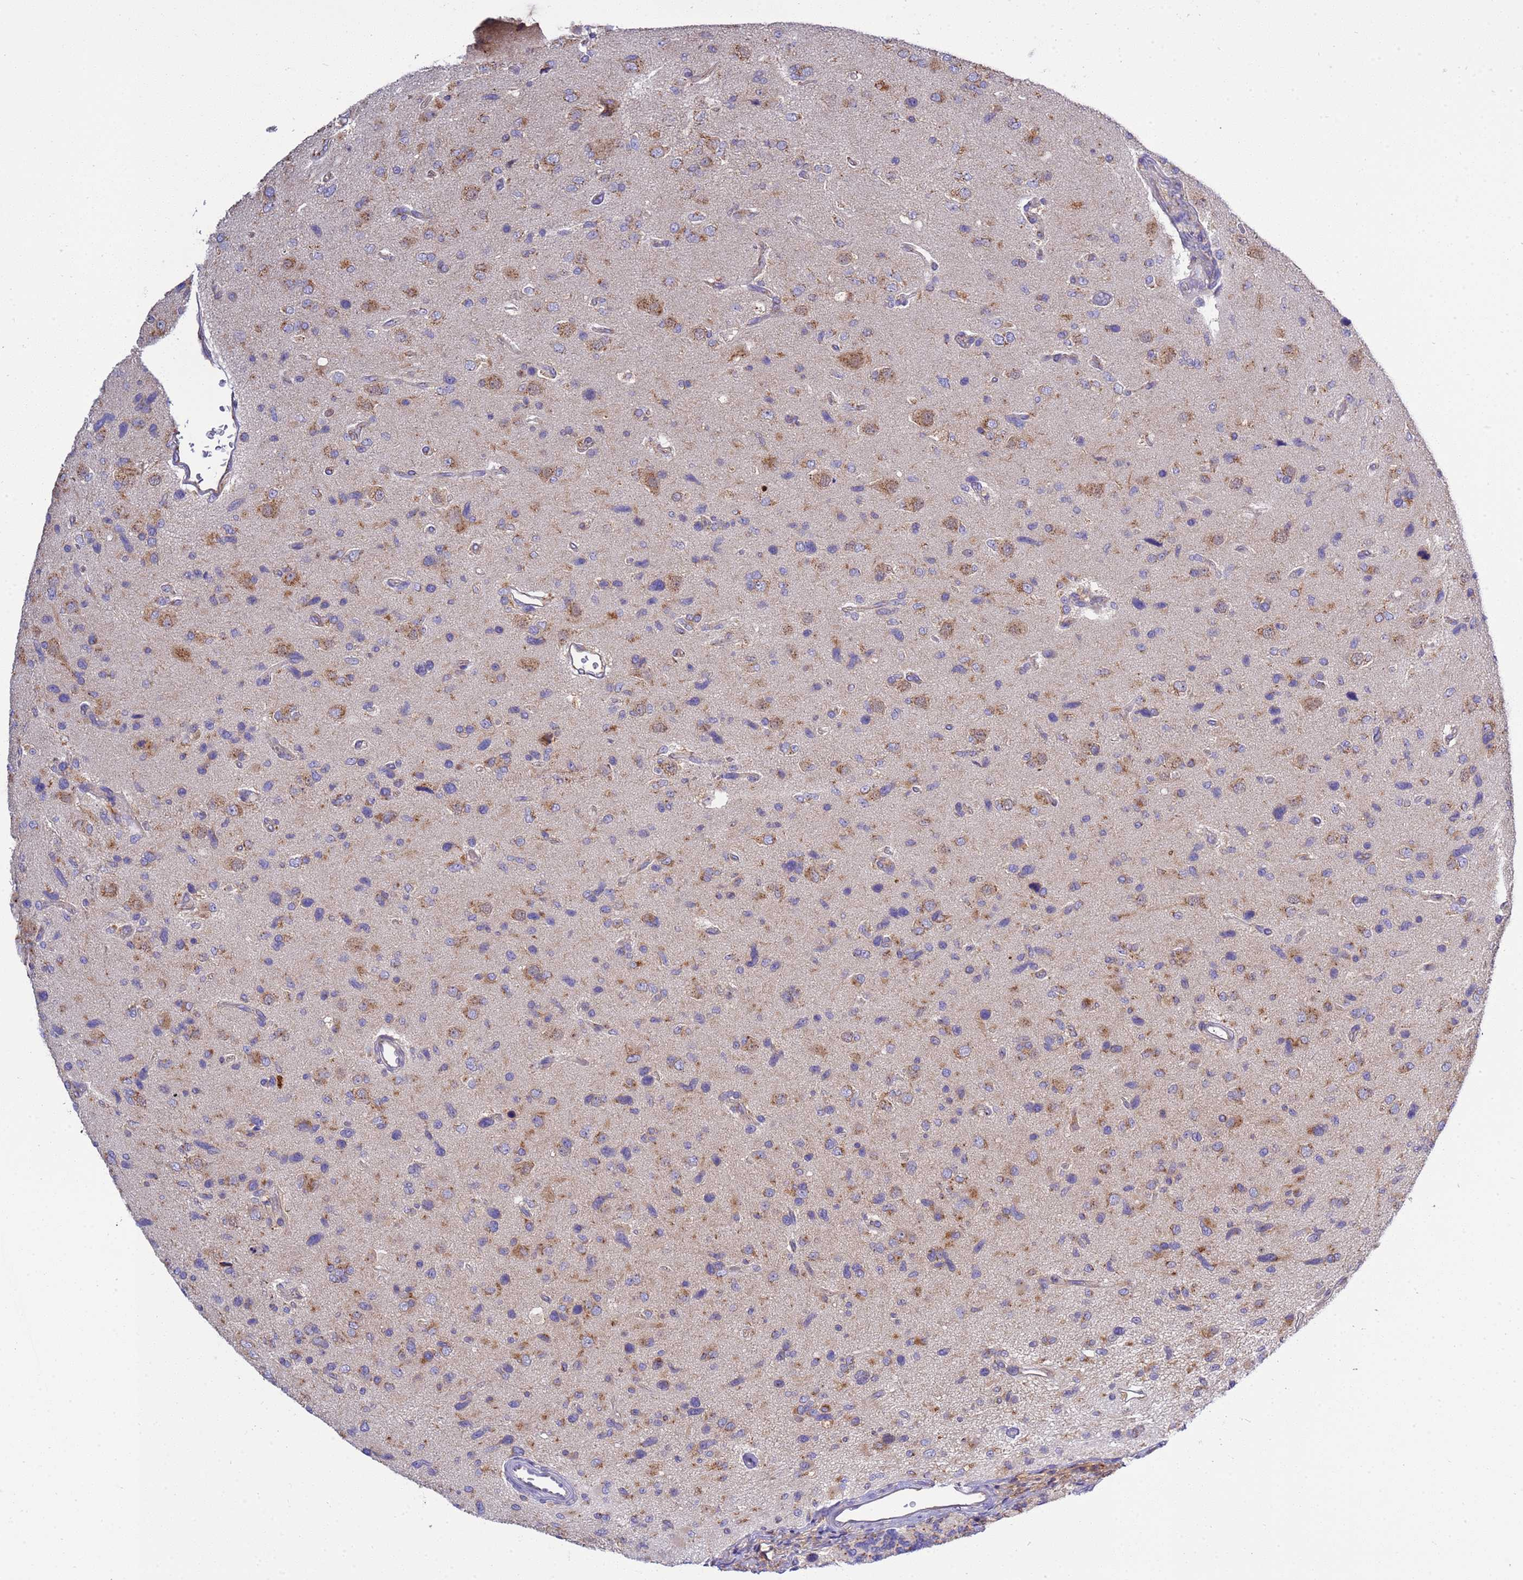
{"staining": {"intensity": "moderate", "quantity": "25%-75%", "location": "cytoplasmic/membranous"}, "tissue": "glioma", "cell_type": "Tumor cells", "image_type": "cancer", "snomed": [{"axis": "morphology", "description": "Glioma, malignant, High grade"}, {"axis": "topography", "description": "Brain"}], "caption": "An image of malignant high-grade glioma stained for a protein shows moderate cytoplasmic/membranous brown staining in tumor cells.", "gene": "ANAPC1", "patient": {"sex": "male", "age": 77}}